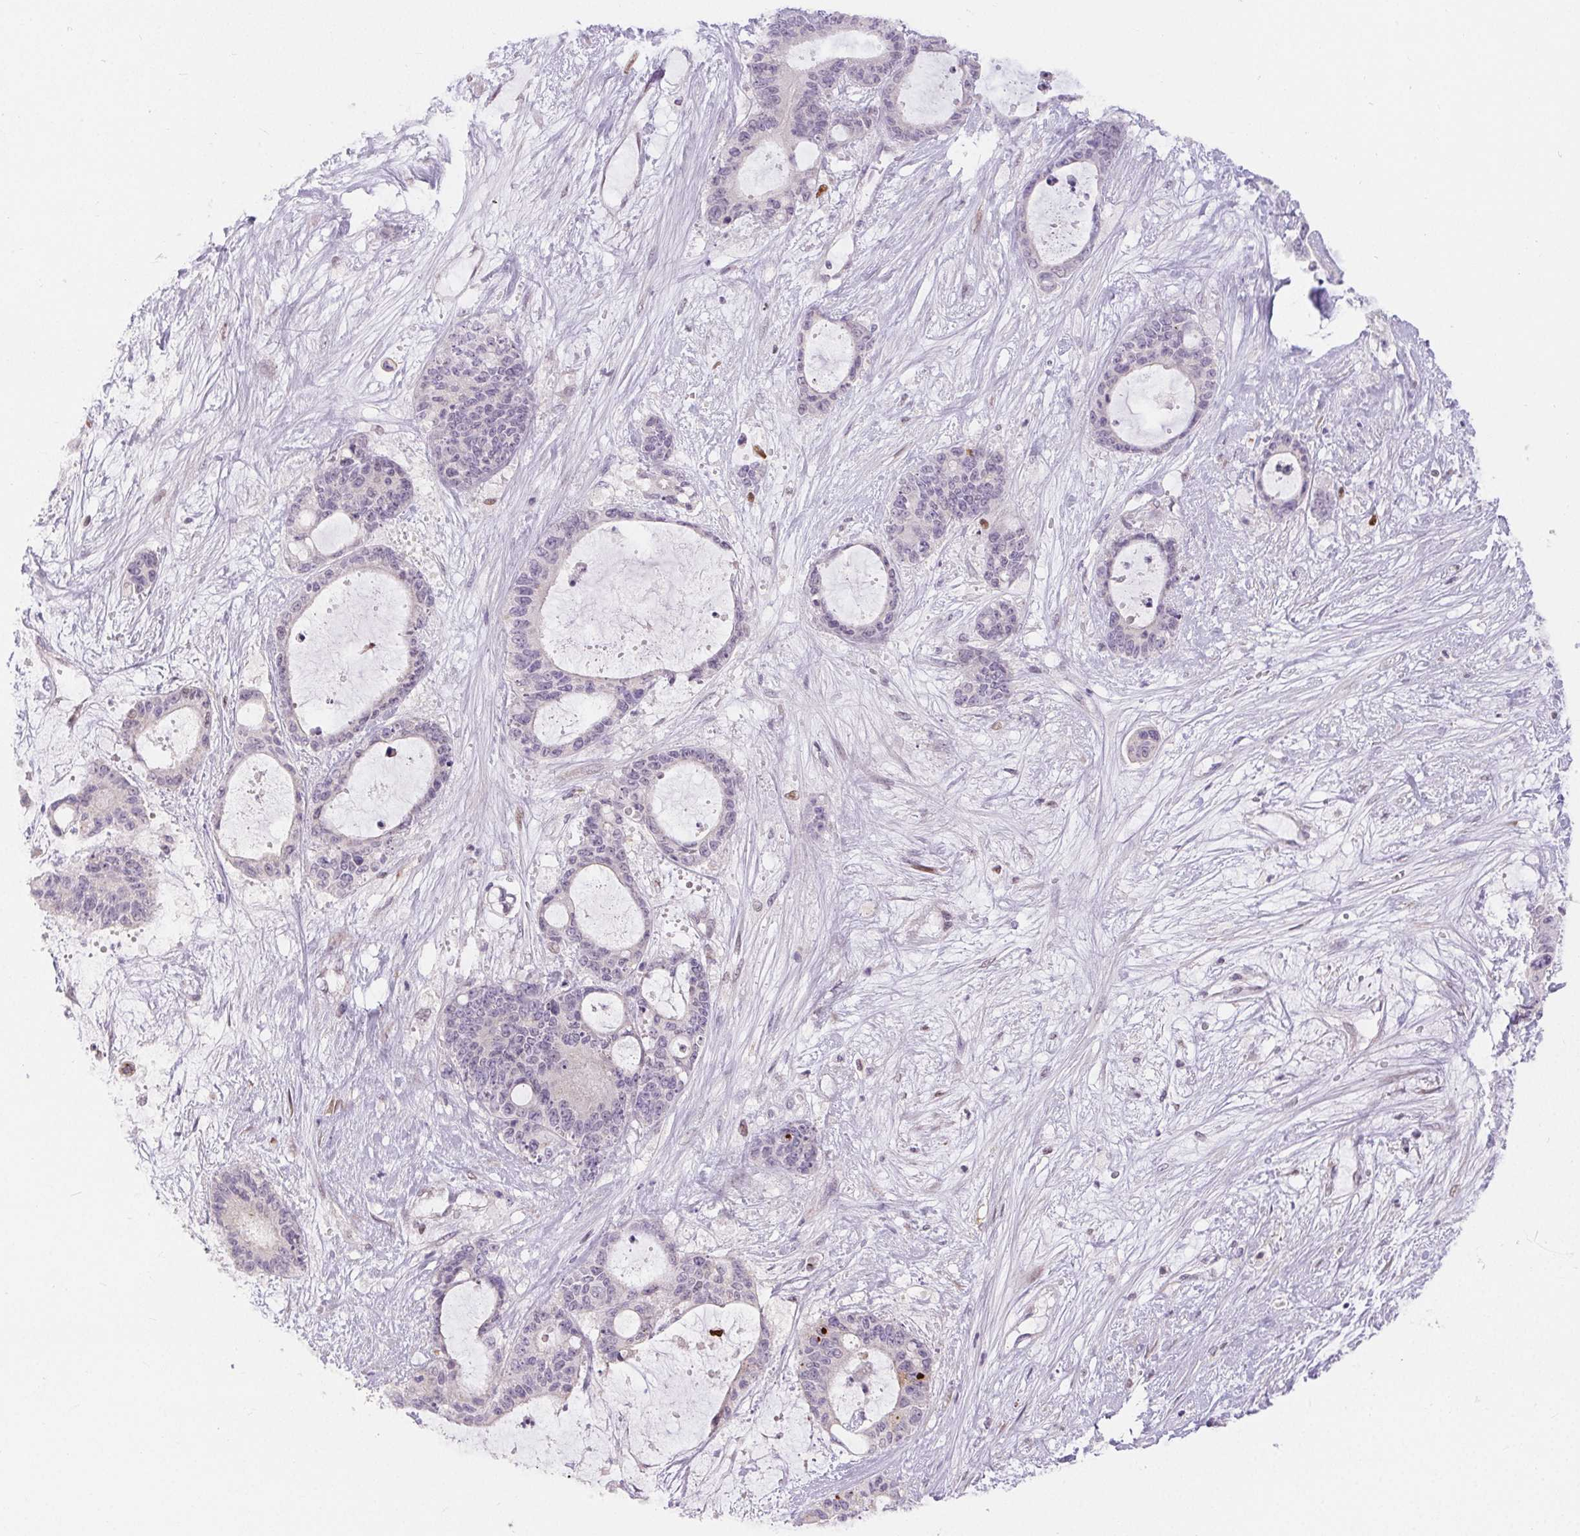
{"staining": {"intensity": "negative", "quantity": "none", "location": "none"}, "tissue": "liver cancer", "cell_type": "Tumor cells", "image_type": "cancer", "snomed": [{"axis": "morphology", "description": "Normal tissue, NOS"}, {"axis": "morphology", "description": "Cholangiocarcinoma"}, {"axis": "topography", "description": "Liver"}, {"axis": "topography", "description": "Peripheral nerve tissue"}], "caption": "Immunohistochemistry (IHC) histopathology image of cholangiocarcinoma (liver) stained for a protein (brown), which exhibits no staining in tumor cells. (DAB (3,3'-diaminobenzidine) immunohistochemistry (IHC) with hematoxylin counter stain).", "gene": "RPGRIP1", "patient": {"sex": "female", "age": 73}}